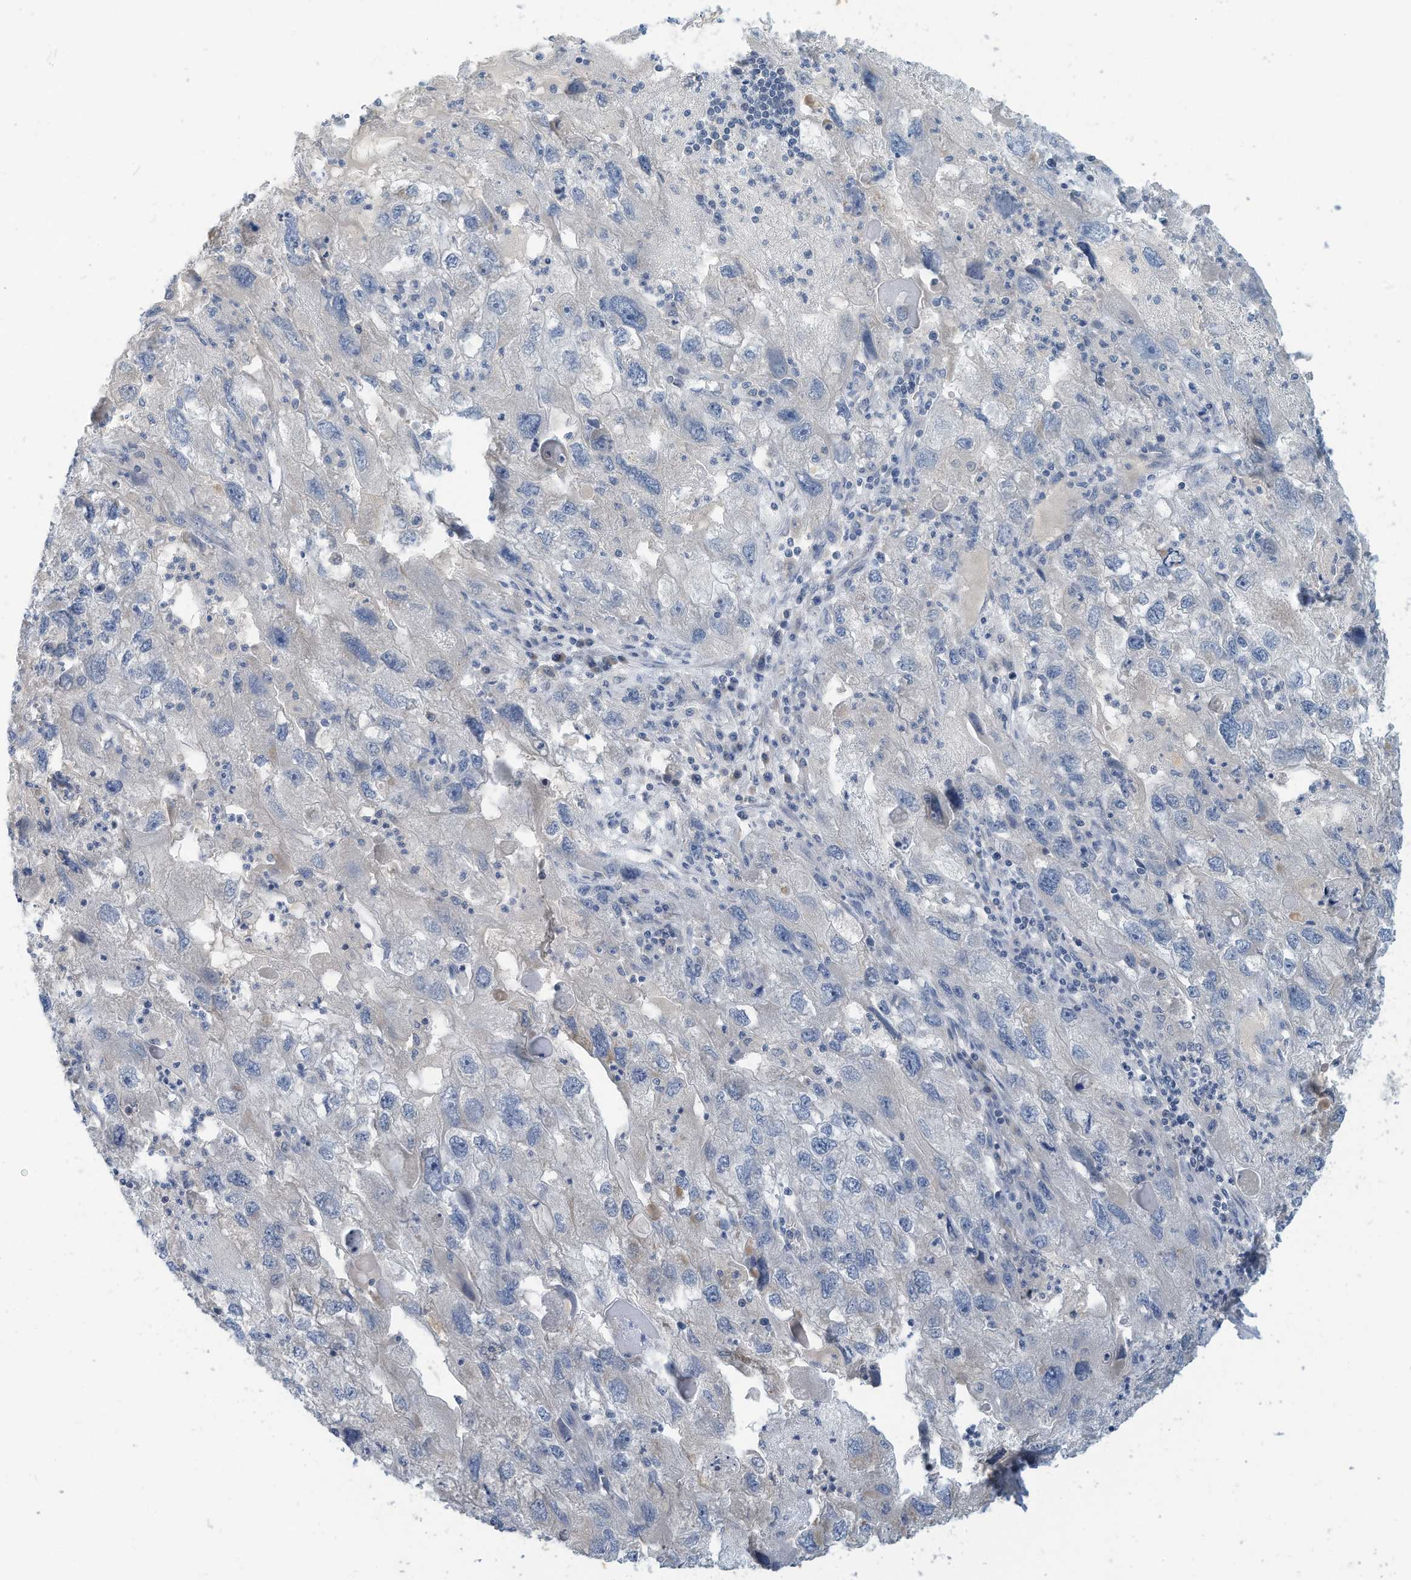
{"staining": {"intensity": "negative", "quantity": "none", "location": "none"}, "tissue": "endometrial cancer", "cell_type": "Tumor cells", "image_type": "cancer", "snomed": [{"axis": "morphology", "description": "Adenocarcinoma, NOS"}, {"axis": "topography", "description": "Endometrium"}], "caption": "Protein analysis of endometrial cancer (adenocarcinoma) exhibits no significant positivity in tumor cells. (Stains: DAB (3,3'-diaminobenzidine) IHC with hematoxylin counter stain, Microscopy: brightfield microscopy at high magnification).", "gene": "SCGB1D2", "patient": {"sex": "female", "age": 49}}